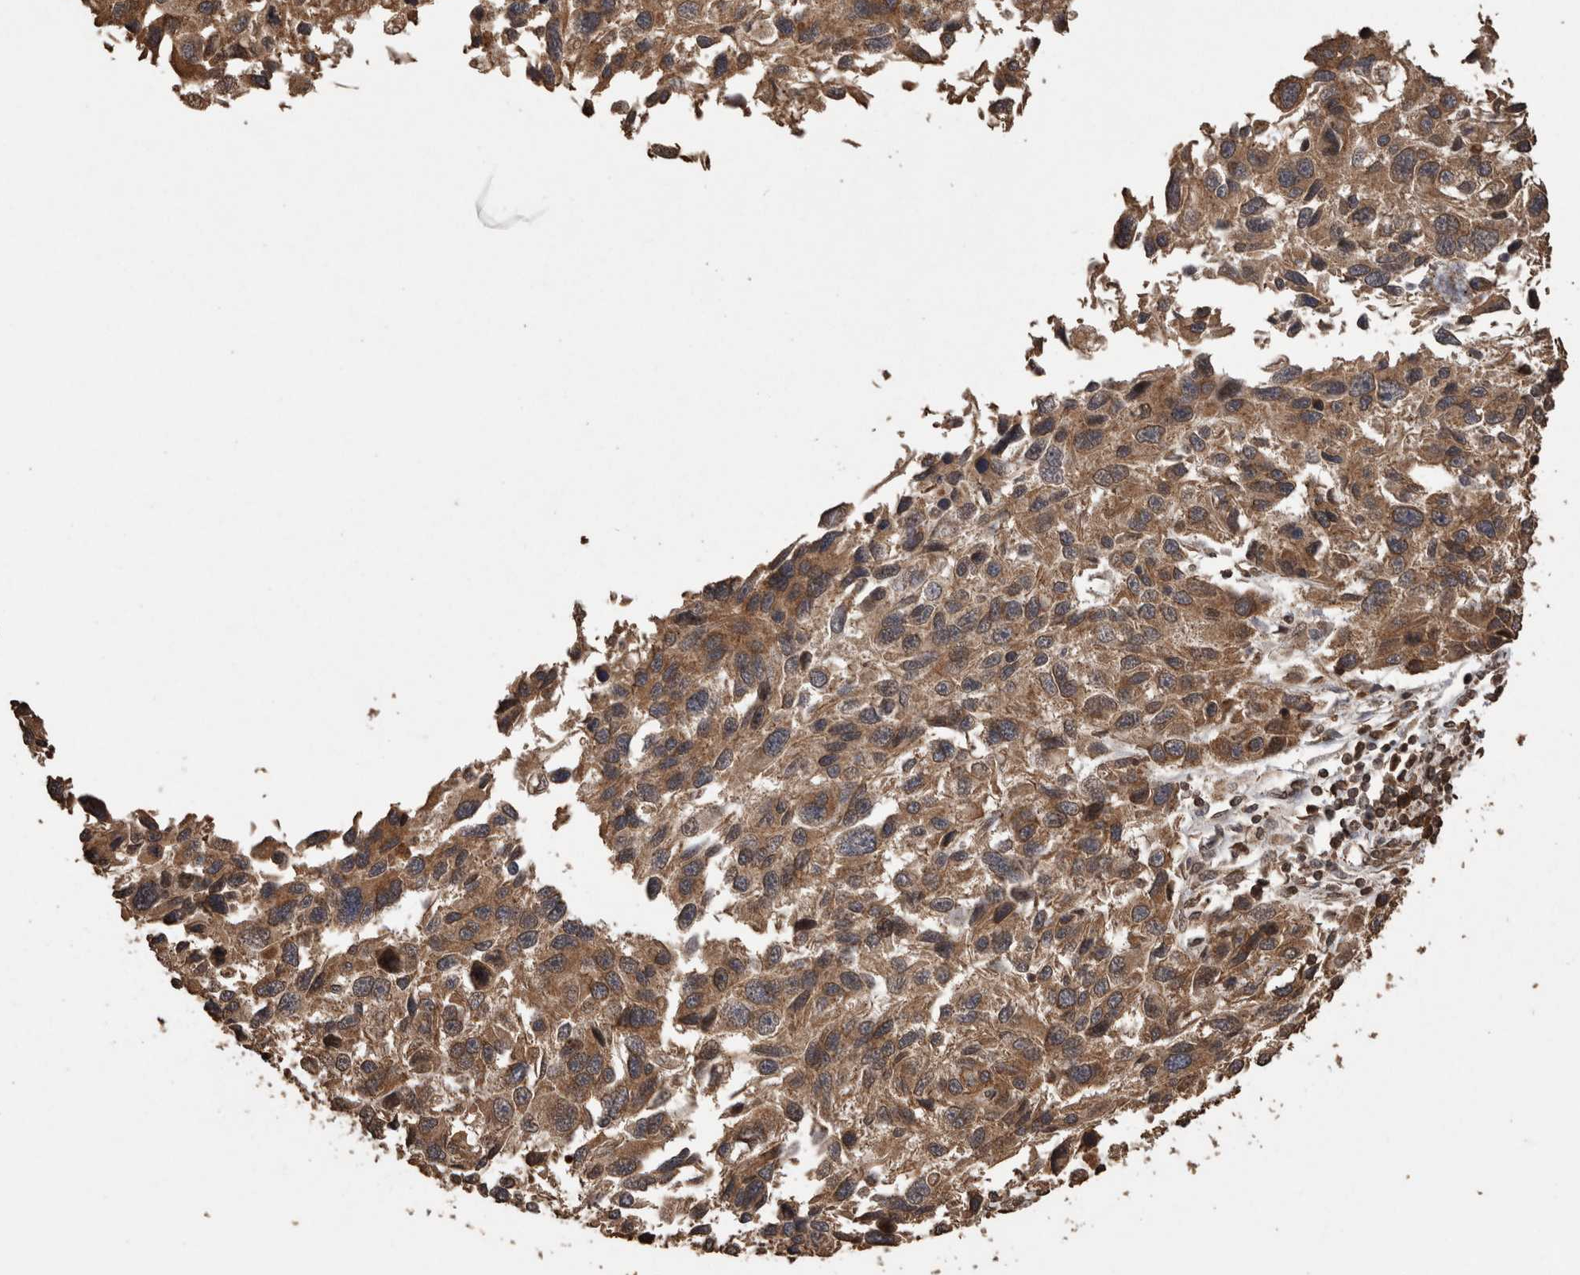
{"staining": {"intensity": "moderate", "quantity": ">75%", "location": "cytoplasmic/membranous"}, "tissue": "melanoma", "cell_type": "Tumor cells", "image_type": "cancer", "snomed": [{"axis": "morphology", "description": "Malignant melanoma, NOS"}, {"axis": "topography", "description": "Skin"}], "caption": "Human melanoma stained with a brown dye displays moderate cytoplasmic/membranous positive expression in about >75% of tumor cells.", "gene": "PINK1", "patient": {"sex": "male", "age": 53}}